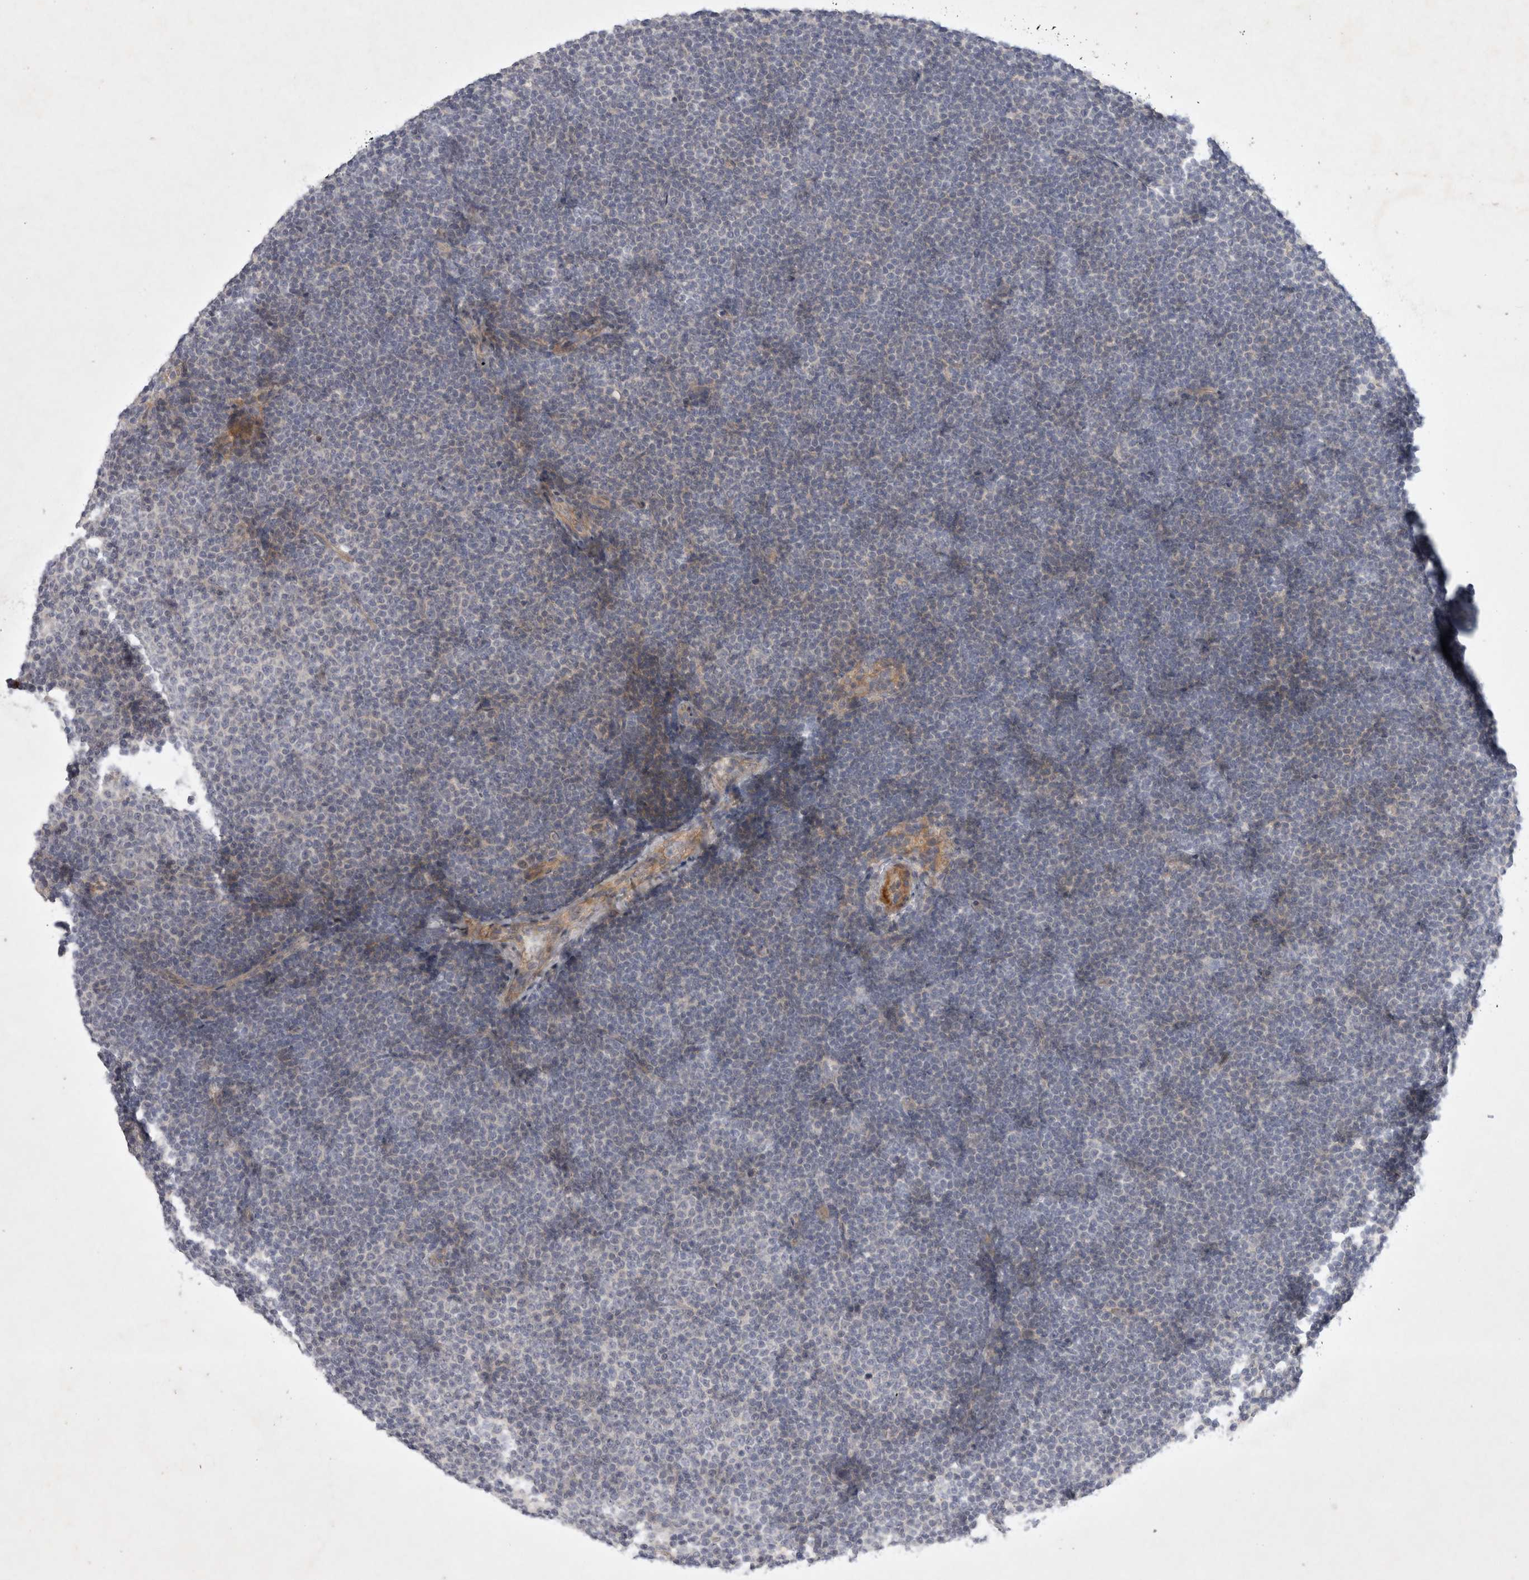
{"staining": {"intensity": "negative", "quantity": "none", "location": "none"}, "tissue": "lymphoma", "cell_type": "Tumor cells", "image_type": "cancer", "snomed": [{"axis": "morphology", "description": "Malignant lymphoma, non-Hodgkin's type, Low grade"}, {"axis": "topography", "description": "Lymph node"}], "caption": "Image shows no significant protein positivity in tumor cells of lymphoma. The staining was performed using DAB (3,3'-diaminobenzidine) to visualize the protein expression in brown, while the nuclei were stained in blue with hematoxylin (Magnification: 20x).", "gene": "BZW2", "patient": {"sex": "female", "age": 53}}